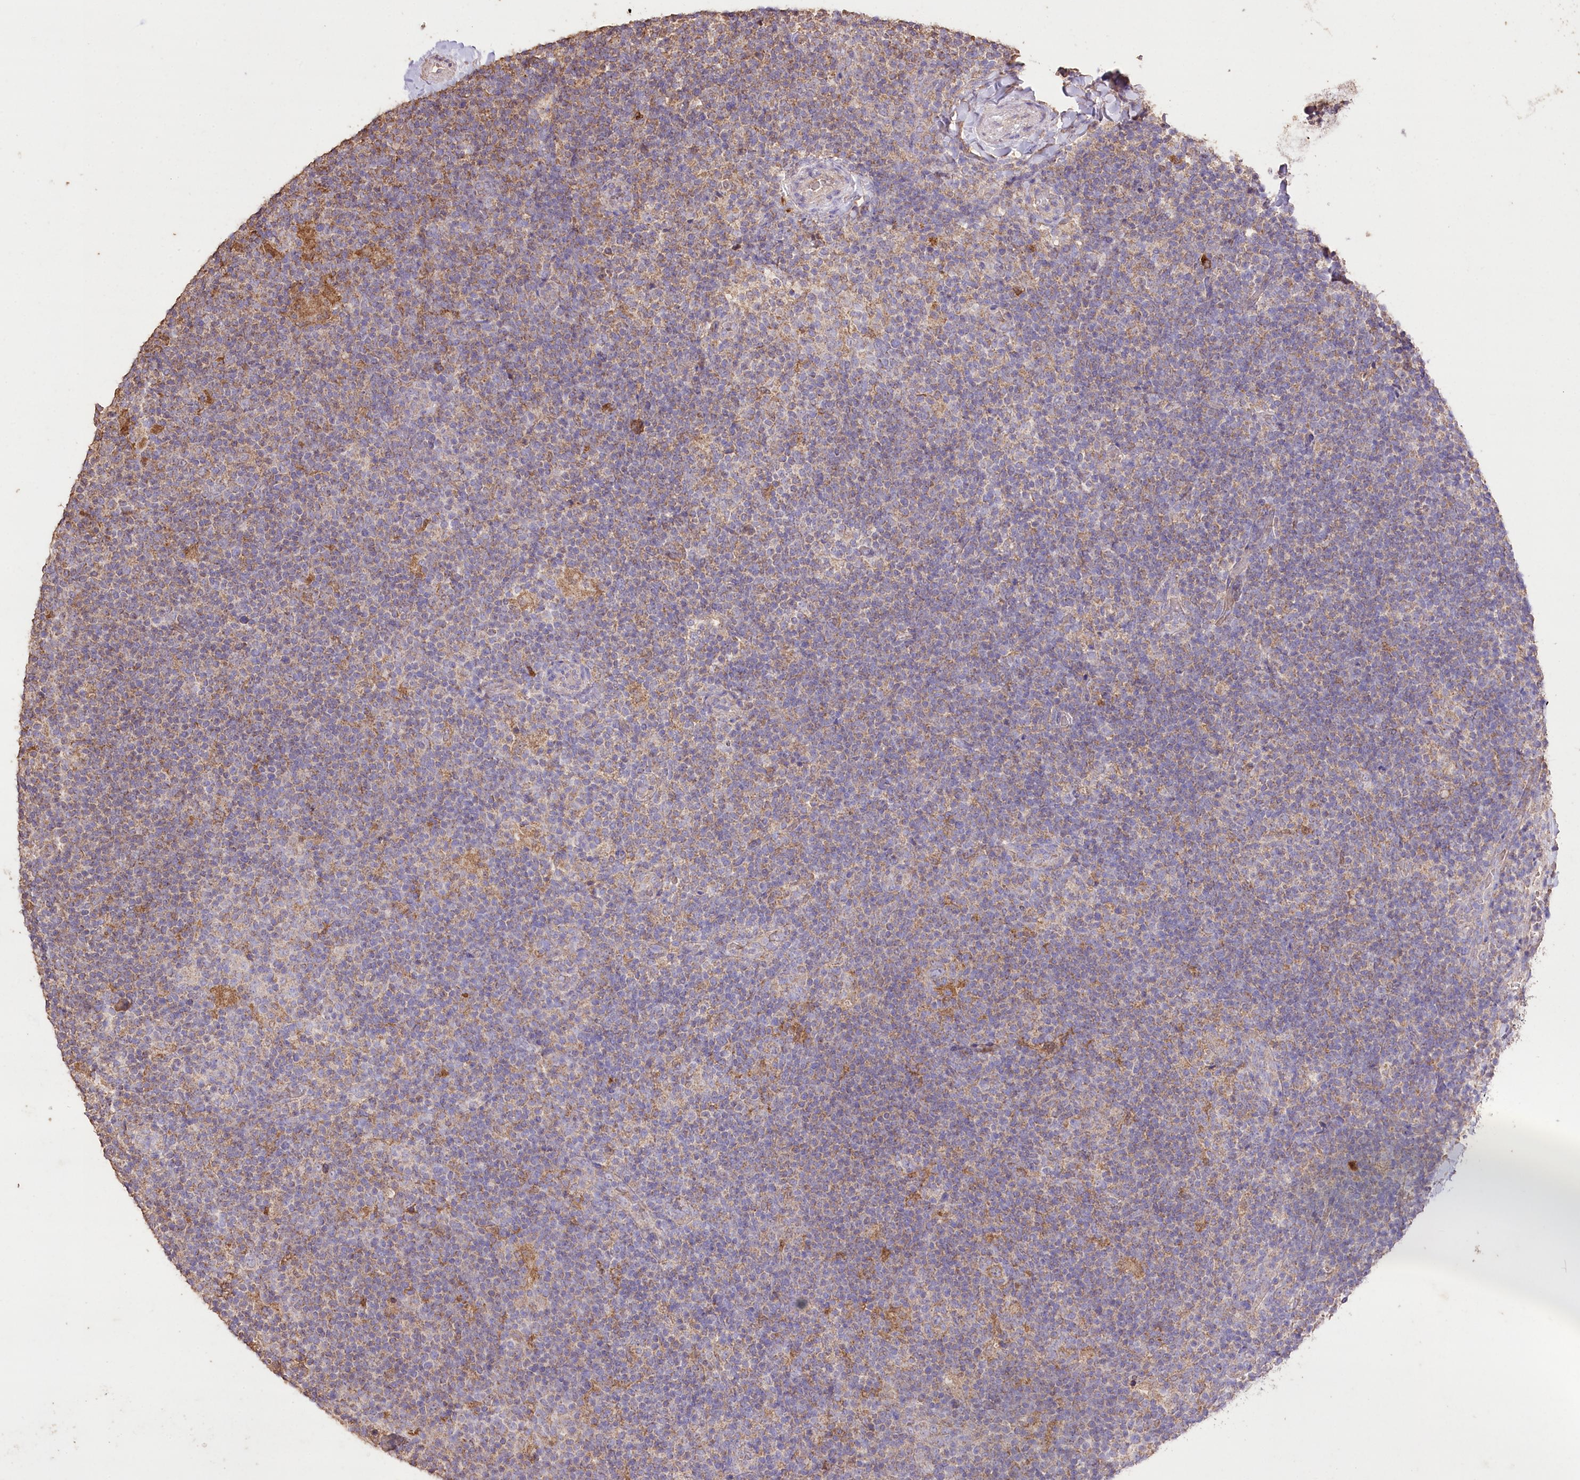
{"staining": {"intensity": "negative", "quantity": "none", "location": "none"}, "tissue": "lymphoma", "cell_type": "Tumor cells", "image_type": "cancer", "snomed": [{"axis": "morphology", "description": "Hodgkin's disease, NOS"}, {"axis": "topography", "description": "Lymph node"}], "caption": "This is an immunohistochemistry histopathology image of Hodgkin's disease. There is no staining in tumor cells.", "gene": "IREB2", "patient": {"sex": "female", "age": 57}}